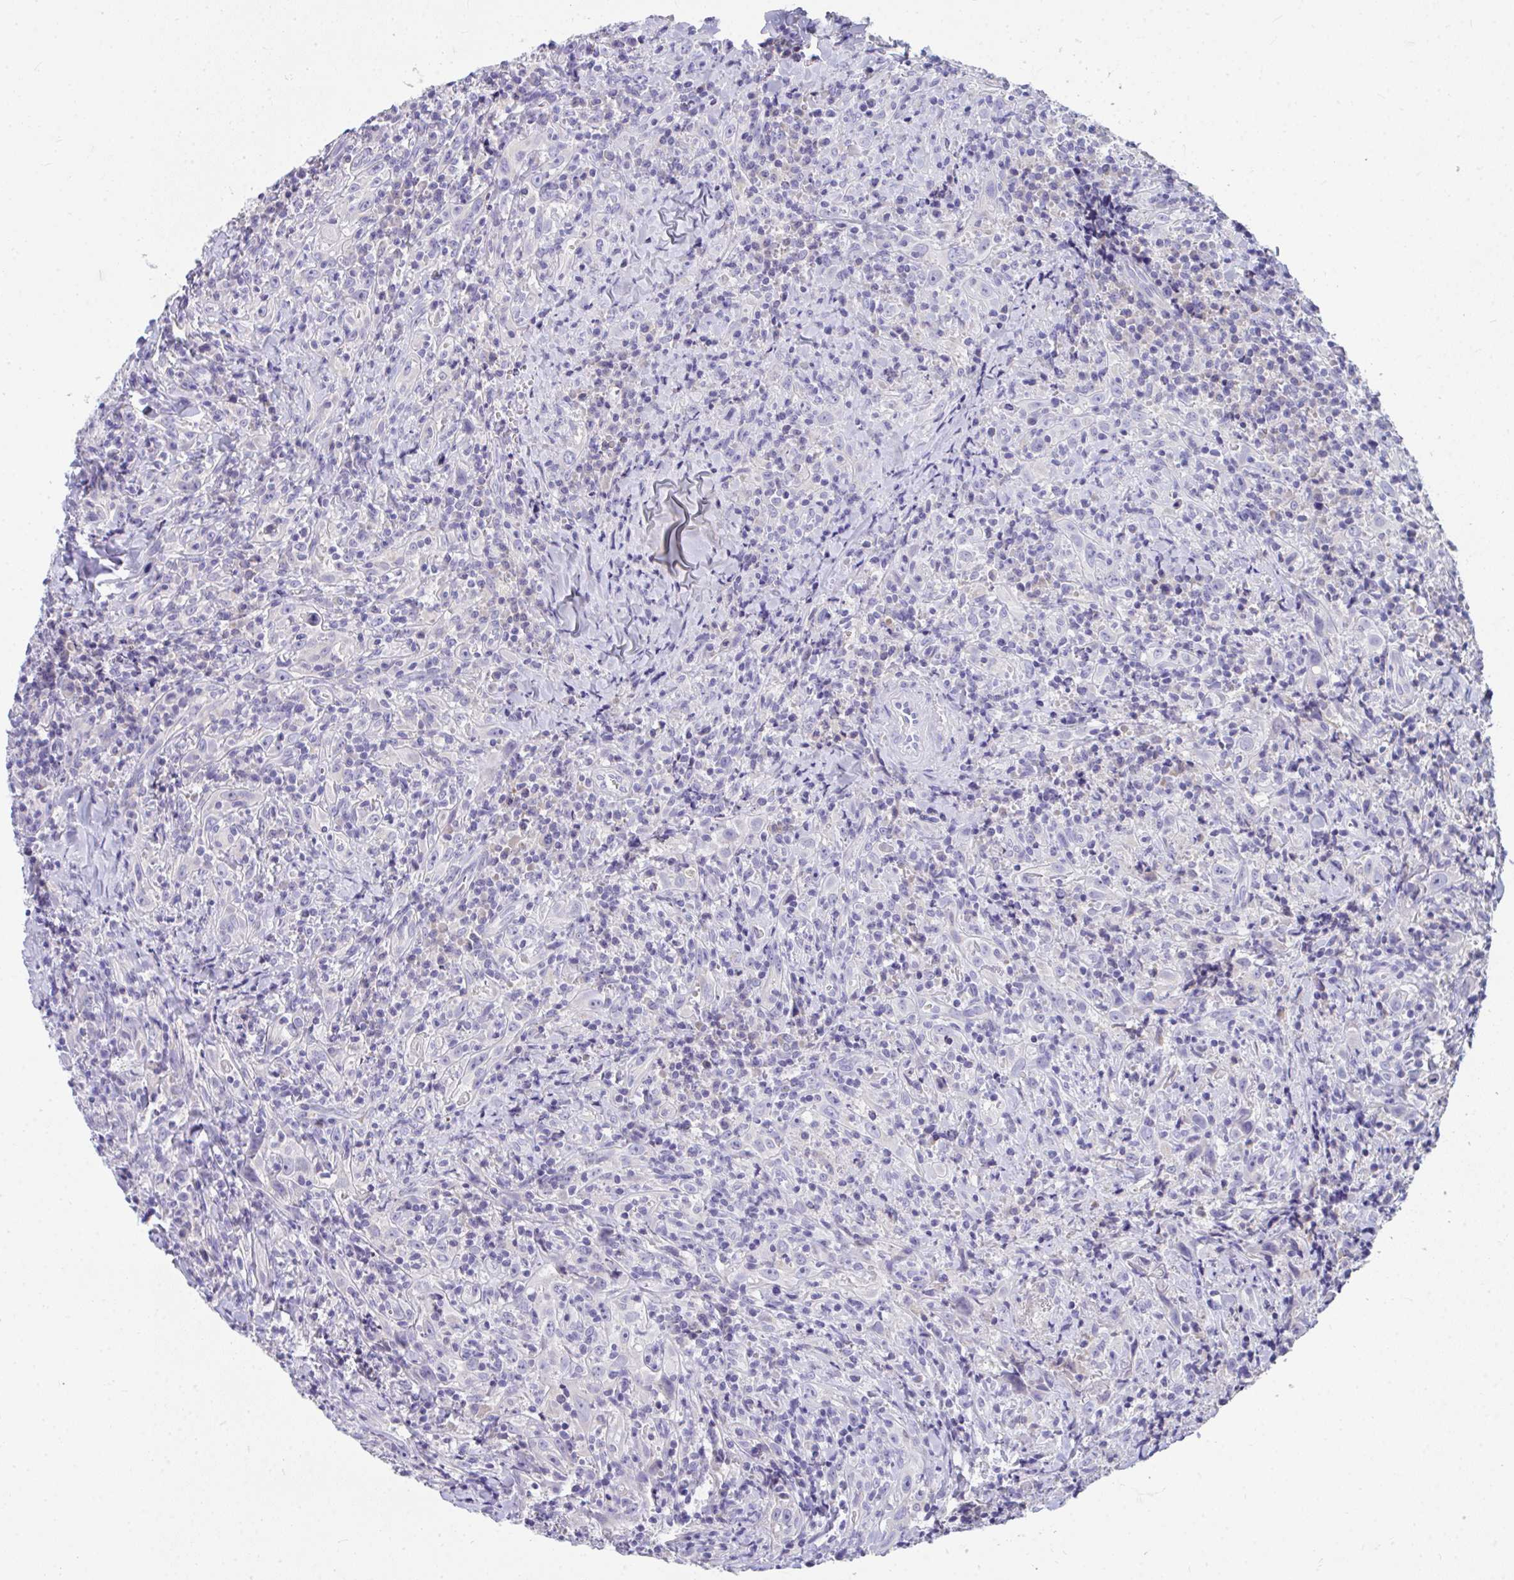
{"staining": {"intensity": "negative", "quantity": "none", "location": "none"}, "tissue": "head and neck cancer", "cell_type": "Tumor cells", "image_type": "cancer", "snomed": [{"axis": "morphology", "description": "Squamous cell carcinoma, NOS"}, {"axis": "topography", "description": "Head-Neck"}], "caption": "This image is of head and neck cancer (squamous cell carcinoma) stained with immunohistochemistry to label a protein in brown with the nuclei are counter-stained blue. There is no staining in tumor cells.", "gene": "COA5", "patient": {"sex": "female", "age": 95}}